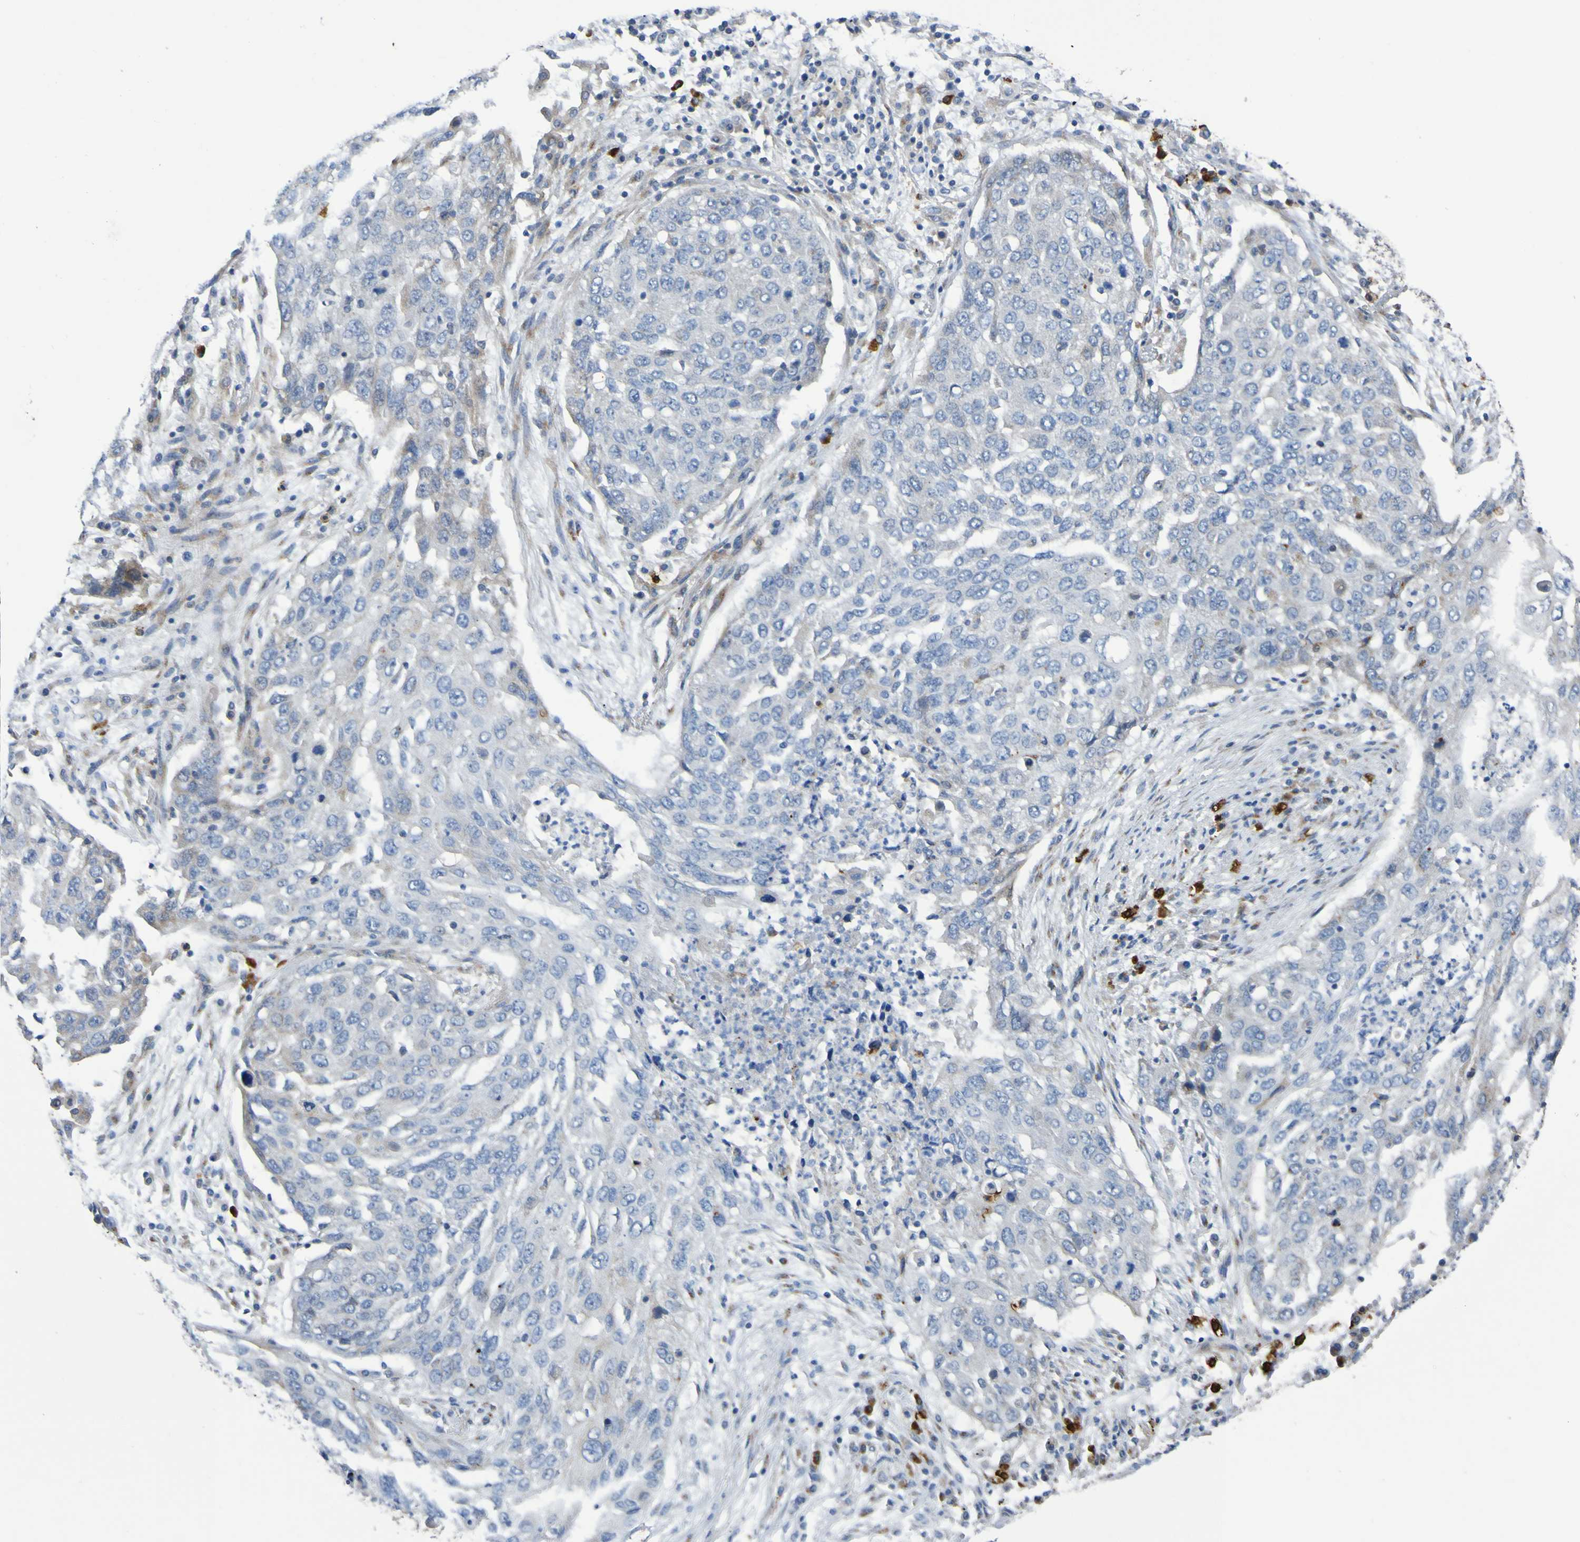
{"staining": {"intensity": "negative", "quantity": "none", "location": "none"}, "tissue": "lung cancer", "cell_type": "Tumor cells", "image_type": "cancer", "snomed": [{"axis": "morphology", "description": "Squamous cell carcinoma, NOS"}, {"axis": "topography", "description": "Lung"}], "caption": "Lung cancer (squamous cell carcinoma) was stained to show a protein in brown. There is no significant expression in tumor cells.", "gene": "C11orf24", "patient": {"sex": "female", "age": 63}}